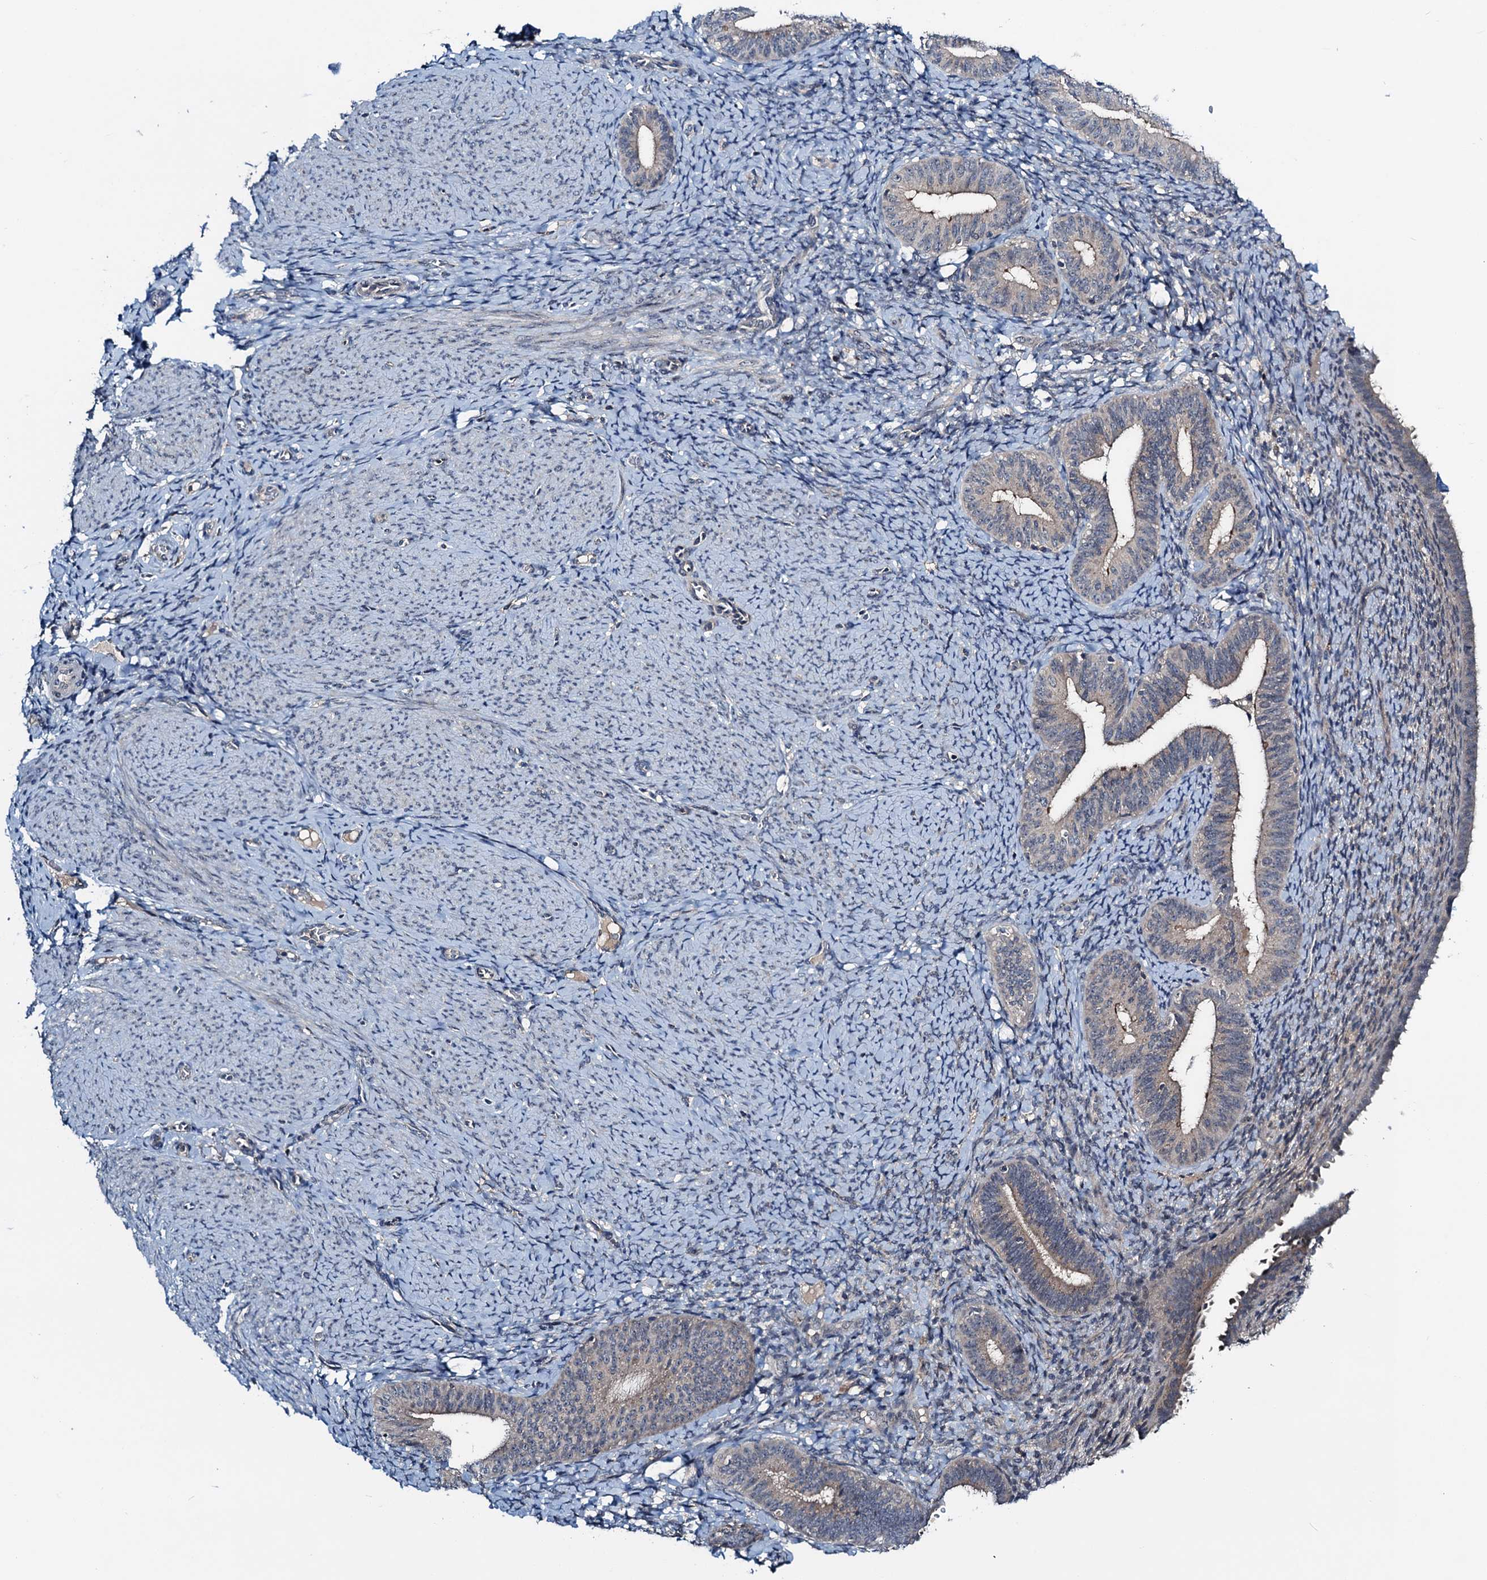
{"staining": {"intensity": "negative", "quantity": "none", "location": "none"}, "tissue": "endometrium", "cell_type": "Cells in endometrial stroma", "image_type": "normal", "snomed": [{"axis": "morphology", "description": "Normal tissue, NOS"}, {"axis": "topography", "description": "Endometrium"}], "caption": "This is an immunohistochemistry histopathology image of unremarkable endometrium. There is no staining in cells in endometrial stroma.", "gene": "RNF165", "patient": {"sex": "female", "age": 65}}